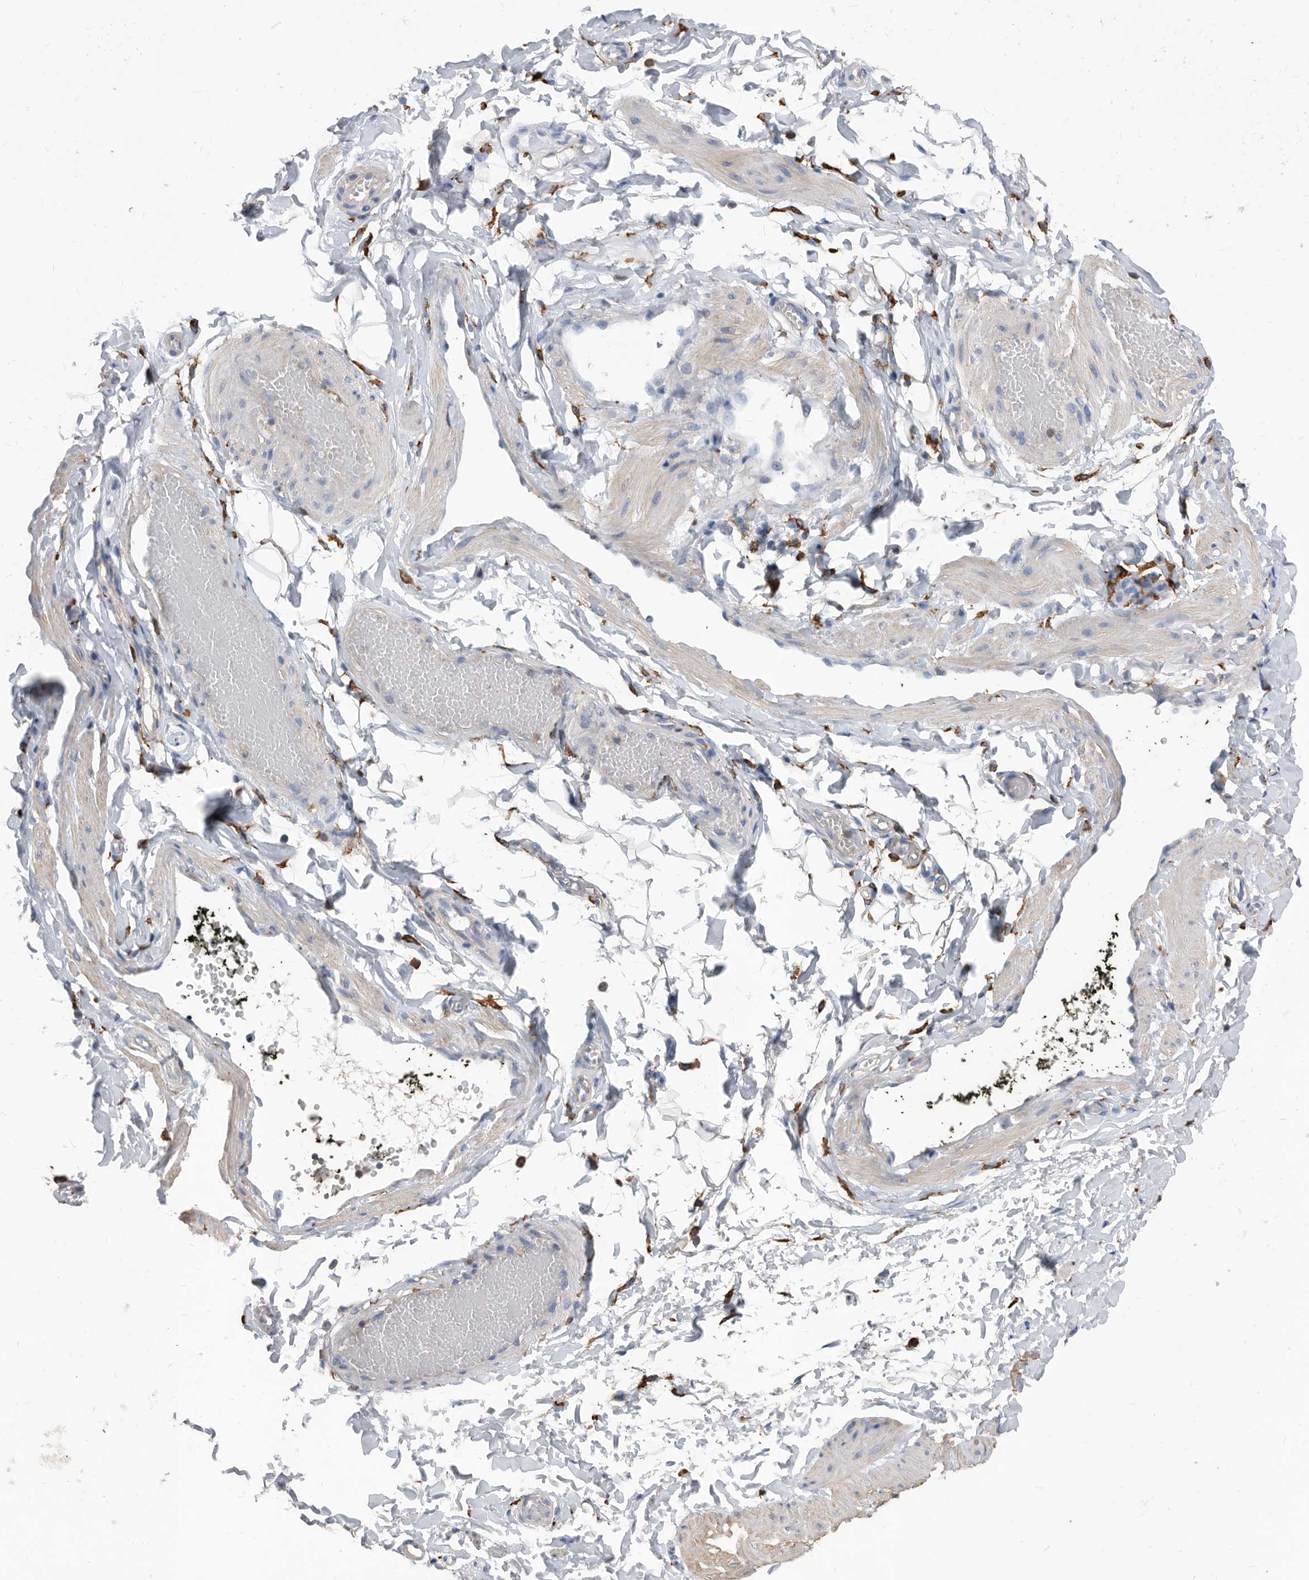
{"staining": {"intensity": "negative", "quantity": "none", "location": "none"}, "tissue": "adipose tissue", "cell_type": "Adipocytes", "image_type": "normal", "snomed": [{"axis": "morphology", "description": "Normal tissue, NOS"}, {"axis": "topography", "description": "Adipose tissue"}, {"axis": "topography", "description": "Vascular tissue"}, {"axis": "topography", "description": "Peripheral nerve tissue"}], "caption": "Adipose tissue stained for a protein using immunohistochemistry (IHC) reveals no expression adipocytes.", "gene": "MS4A4A", "patient": {"sex": "male", "age": 25}}